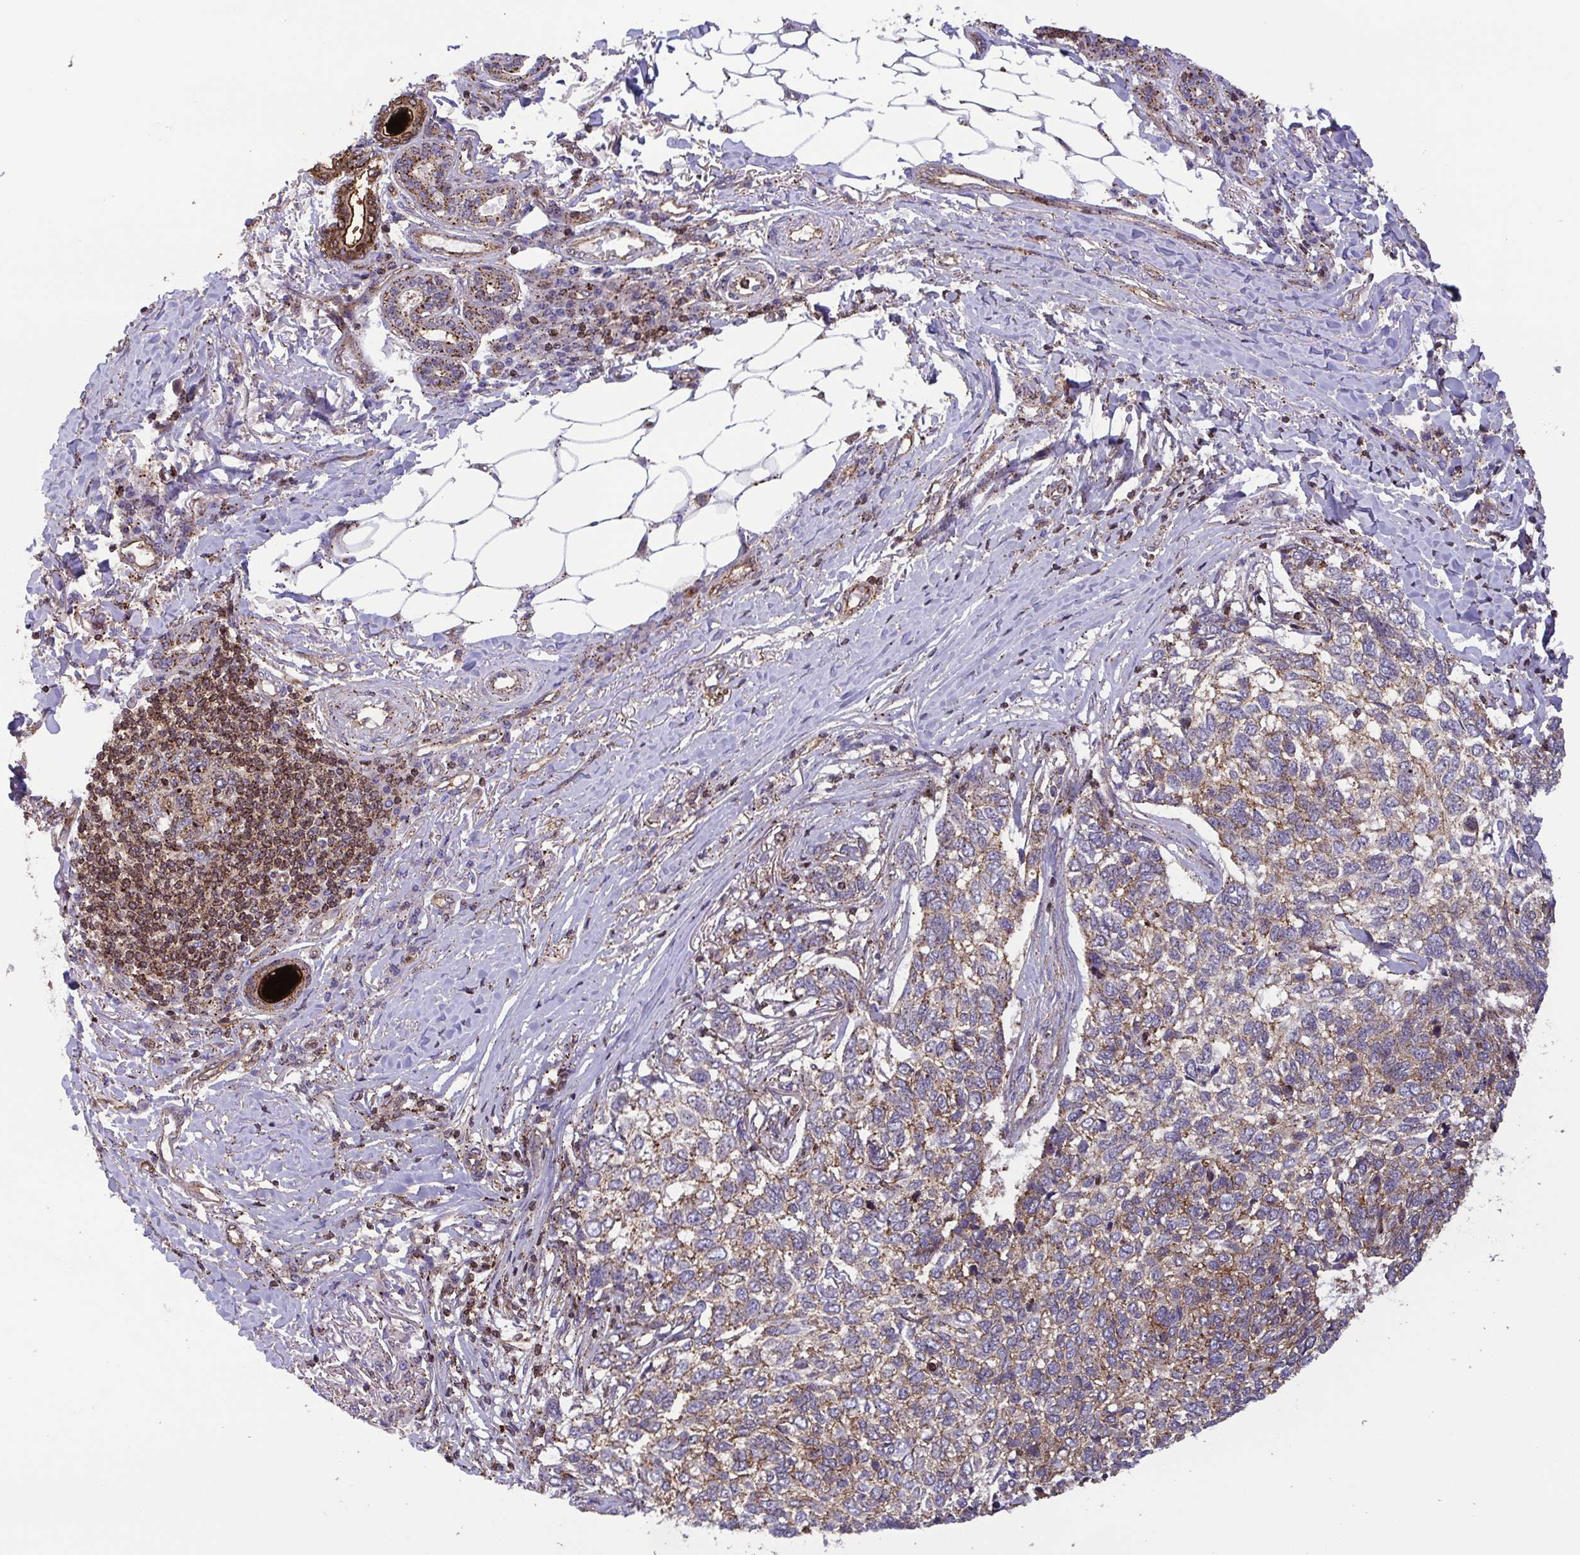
{"staining": {"intensity": "moderate", "quantity": "25%-75%", "location": "cytoplasmic/membranous"}, "tissue": "skin cancer", "cell_type": "Tumor cells", "image_type": "cancer", "snomed": [{"axis": "morphology", "description": "Basal cell carcinoma"}, {"axis": "topography", "description": "Skin"}], "caption": "Immunohistochemistry (IHC) of human skin cancer exhibits medium levels of moderate cytoplasmic/membranous positivity in about 25%-75% of tumor cells.", "gene": "CHMP1B", "patient": {"sex": "female", "age": 65}}